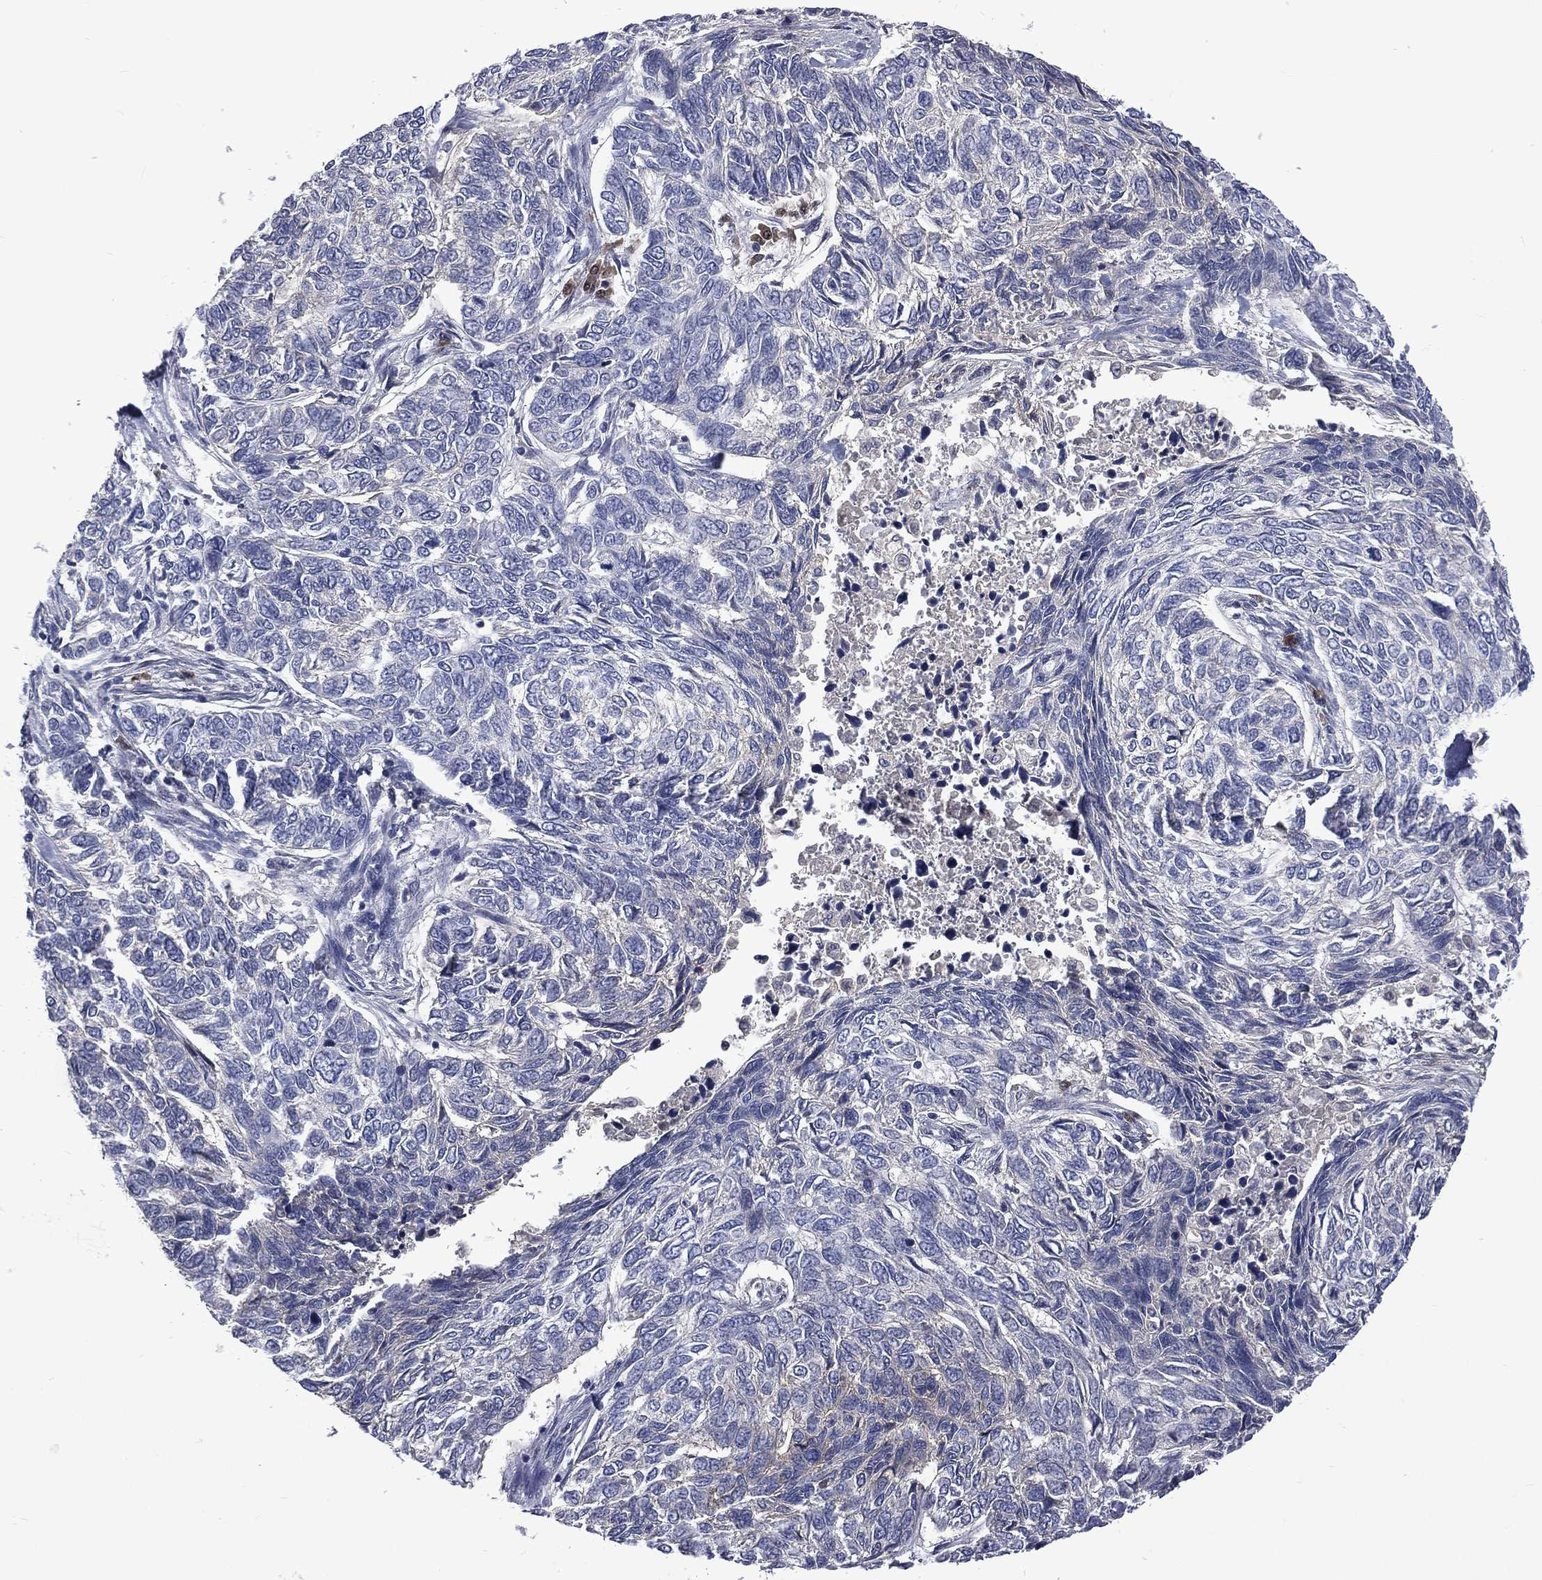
{"staining": {"intensity": "negative", "quantity": "none", "location": "none"}, "tissue": "skin cancer", "cell_type": "Tumor cells", "image_type": "cancer", "snomed": [{"axis": "morphology", "description": "Basal cell carcinoma"}, {"axis": "topography", "description": "Skin"}], "caption": "Immunohistochemistry of human basal cell carcinoma (skin) demonstrates no staining in tumor cells.", "gene": "CA12", "patient": {"sex": "female", "age": 65}}